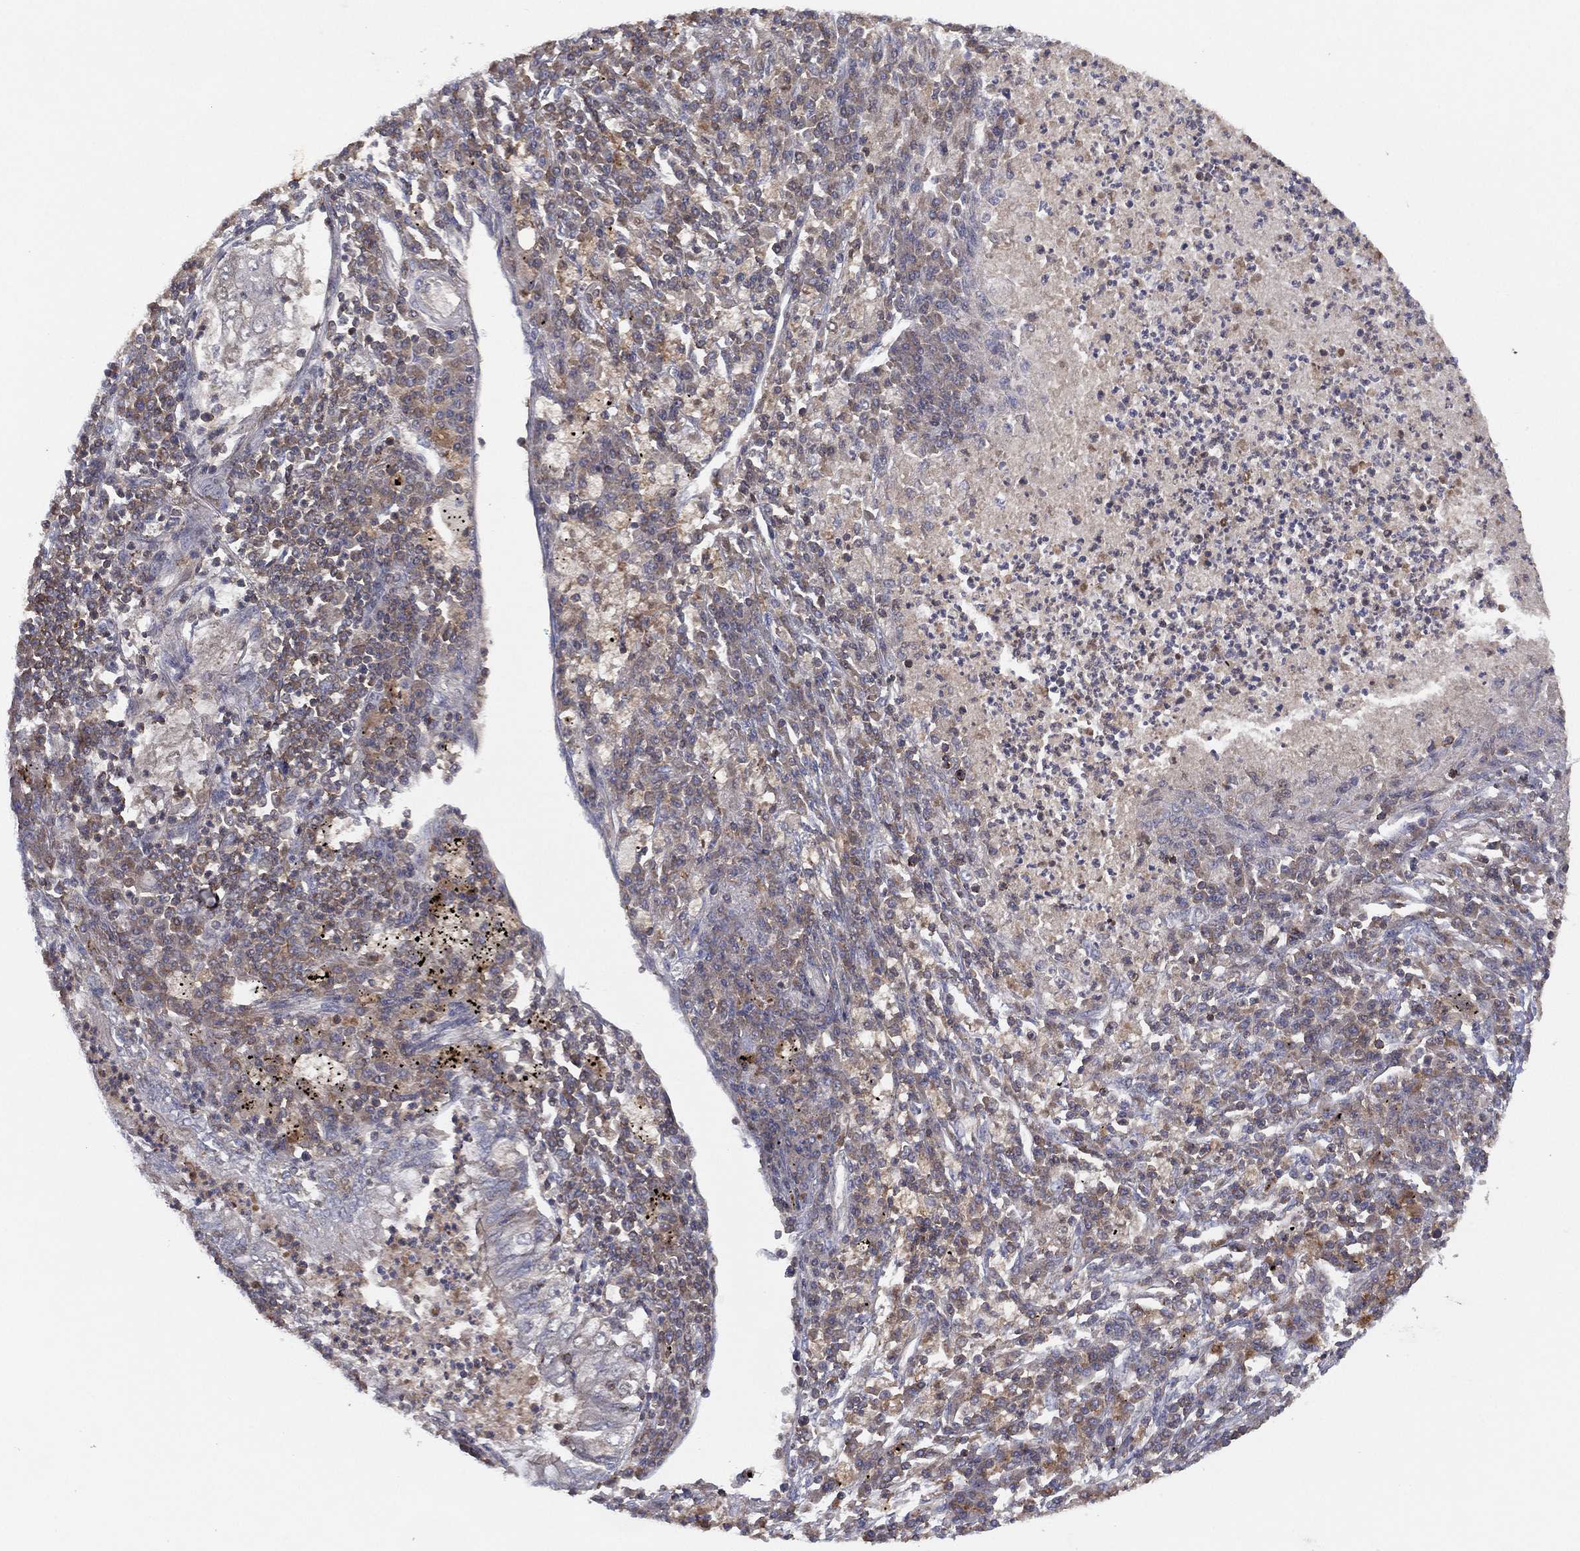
{"staining": {"intensity": "negative", "quantity": "none", "location": "none"}, "tissue": "lung cancer", "cell_type": "Tumor cells", "image_type": "cancer", "snomed": [{"axis": "morphology", "description": "Adenocarcinoma, NOS"}, {"axis": "topography", "description": "Lung"}], "caption": "Tumor cells show no significant protein positivity in adenocarcinoma (lung).", "gene": "DOCK8", "patient": {"sex": "female", "age": 73}}